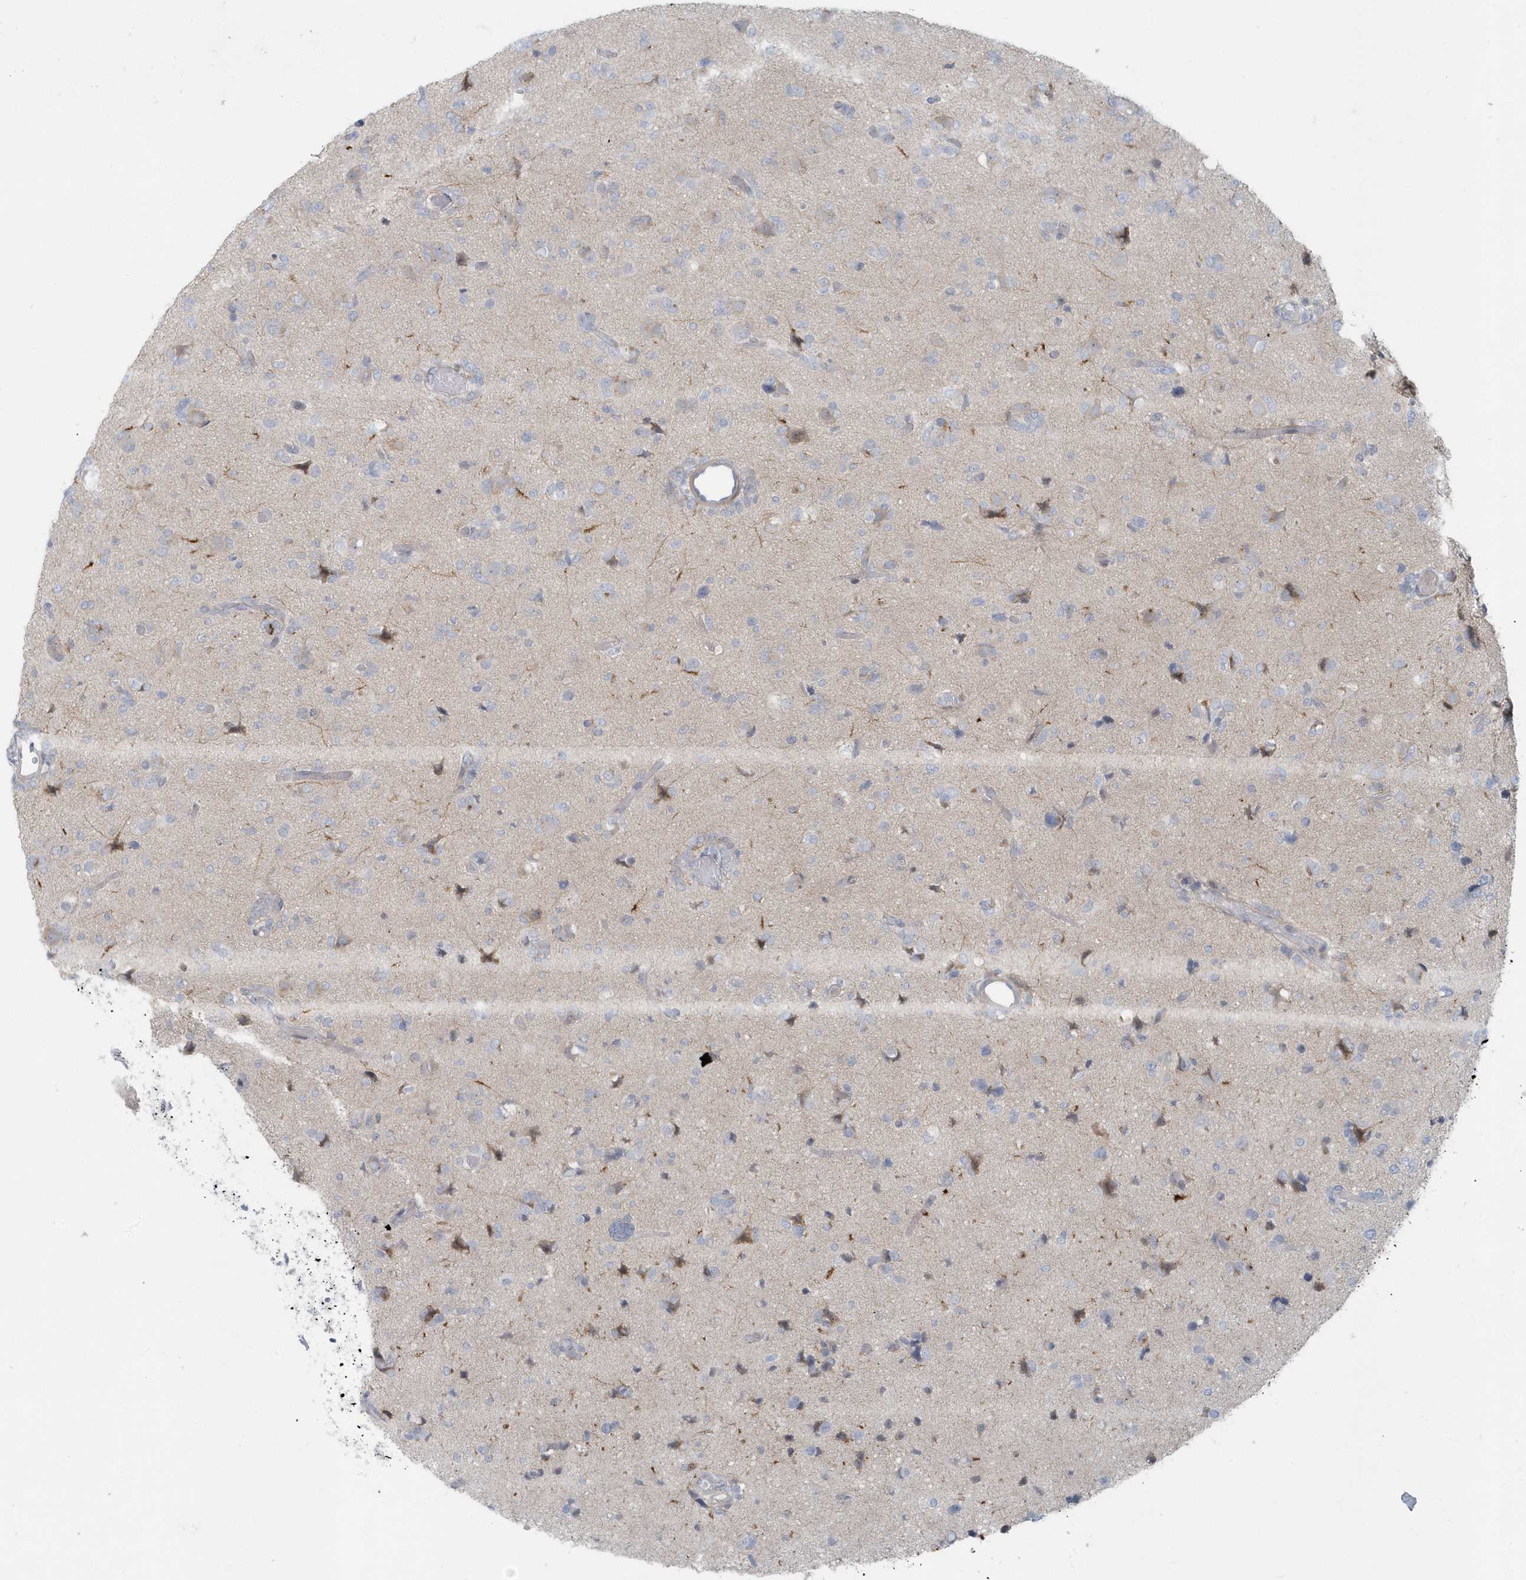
{"staining": {"intensity": "negative", "quantity": "none", "location": "none"}, "tissue": "glioma", "cell_type": "Tumor cells", "image_type": "cancer", "snomed": [{"axis": "morphology", "description": "Glioma, malignant, High grade"}, {"axis": "topography", "description": "Brain"}], "caption": "Immunohistochemistry (IHC) micrograph of human glioma stained for a protein (brown), which reveals no staining in tumor cells. Brightfield microscopy of IHC stained with DAB (brown) and hematoxylin (blue), captured at high magnification.", "gene": "CACNB2", "patient": {"sex": "female", "age": 59}}